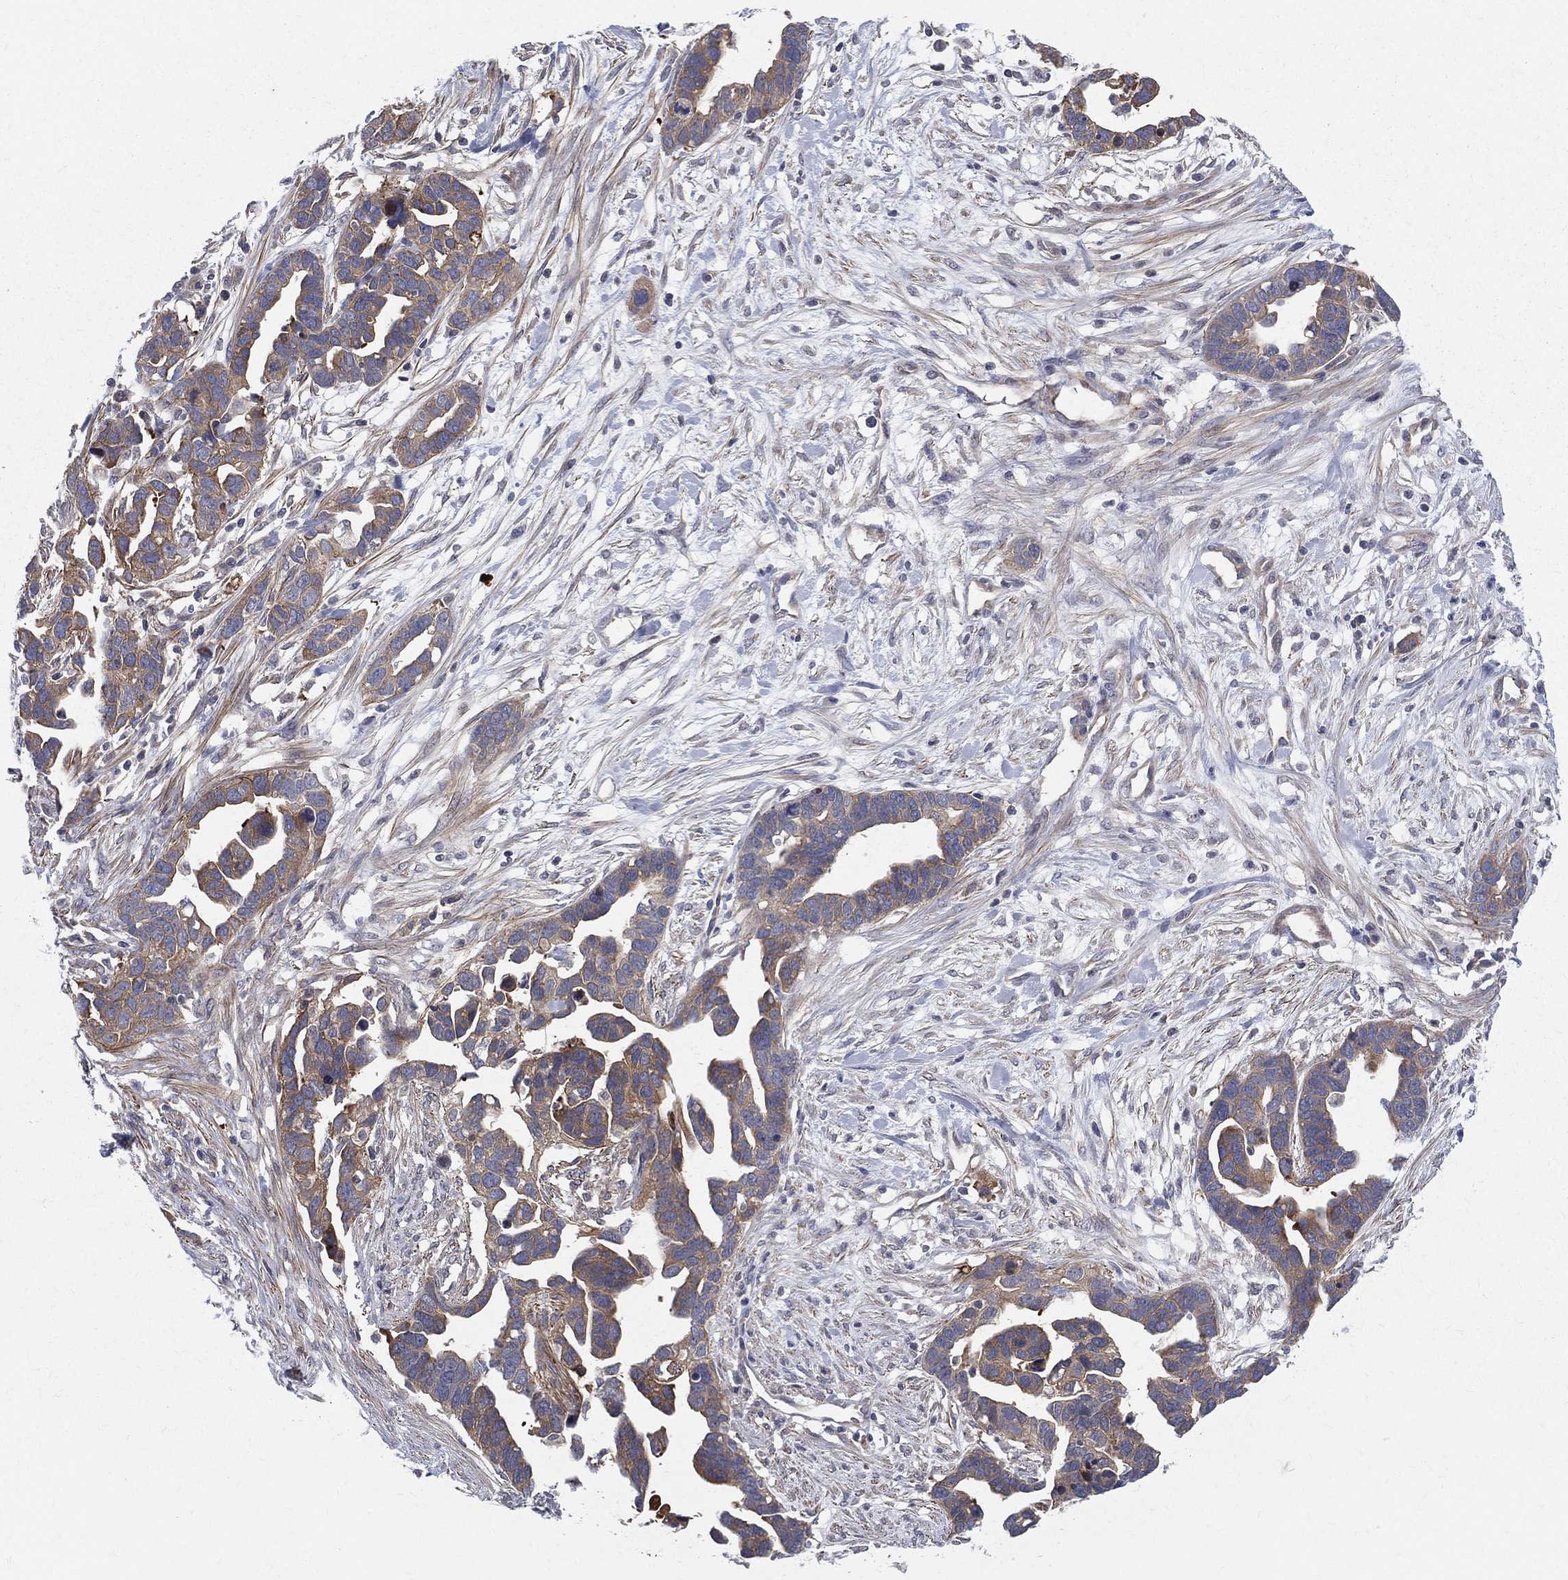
{"staining": {"intensity": "moderate", "quantity": ">75%", "location": "cytoplasmic/membranous"}, "tissue": "ovarian cancer", "cell_type": "Tumor cells", "image_type": "cancer", "snomed": [{"axis": "morphology", "description": "Cystadenocarcinoma, serous, NOS"}, {"axis": "topography", "description": "Ovary"}], "caption": "Ovarian cancer (serous cystadenocarcinoma) was stained to show a protein in brown. There is medium levels of moderate cytoplasmic/membranous staining in approximately >75% of tumor cells. (DAB IHC with brightfield microscopy, high magnification).", "gene": "POMZP3", "patient": {"sex": "female", "age": 54}}